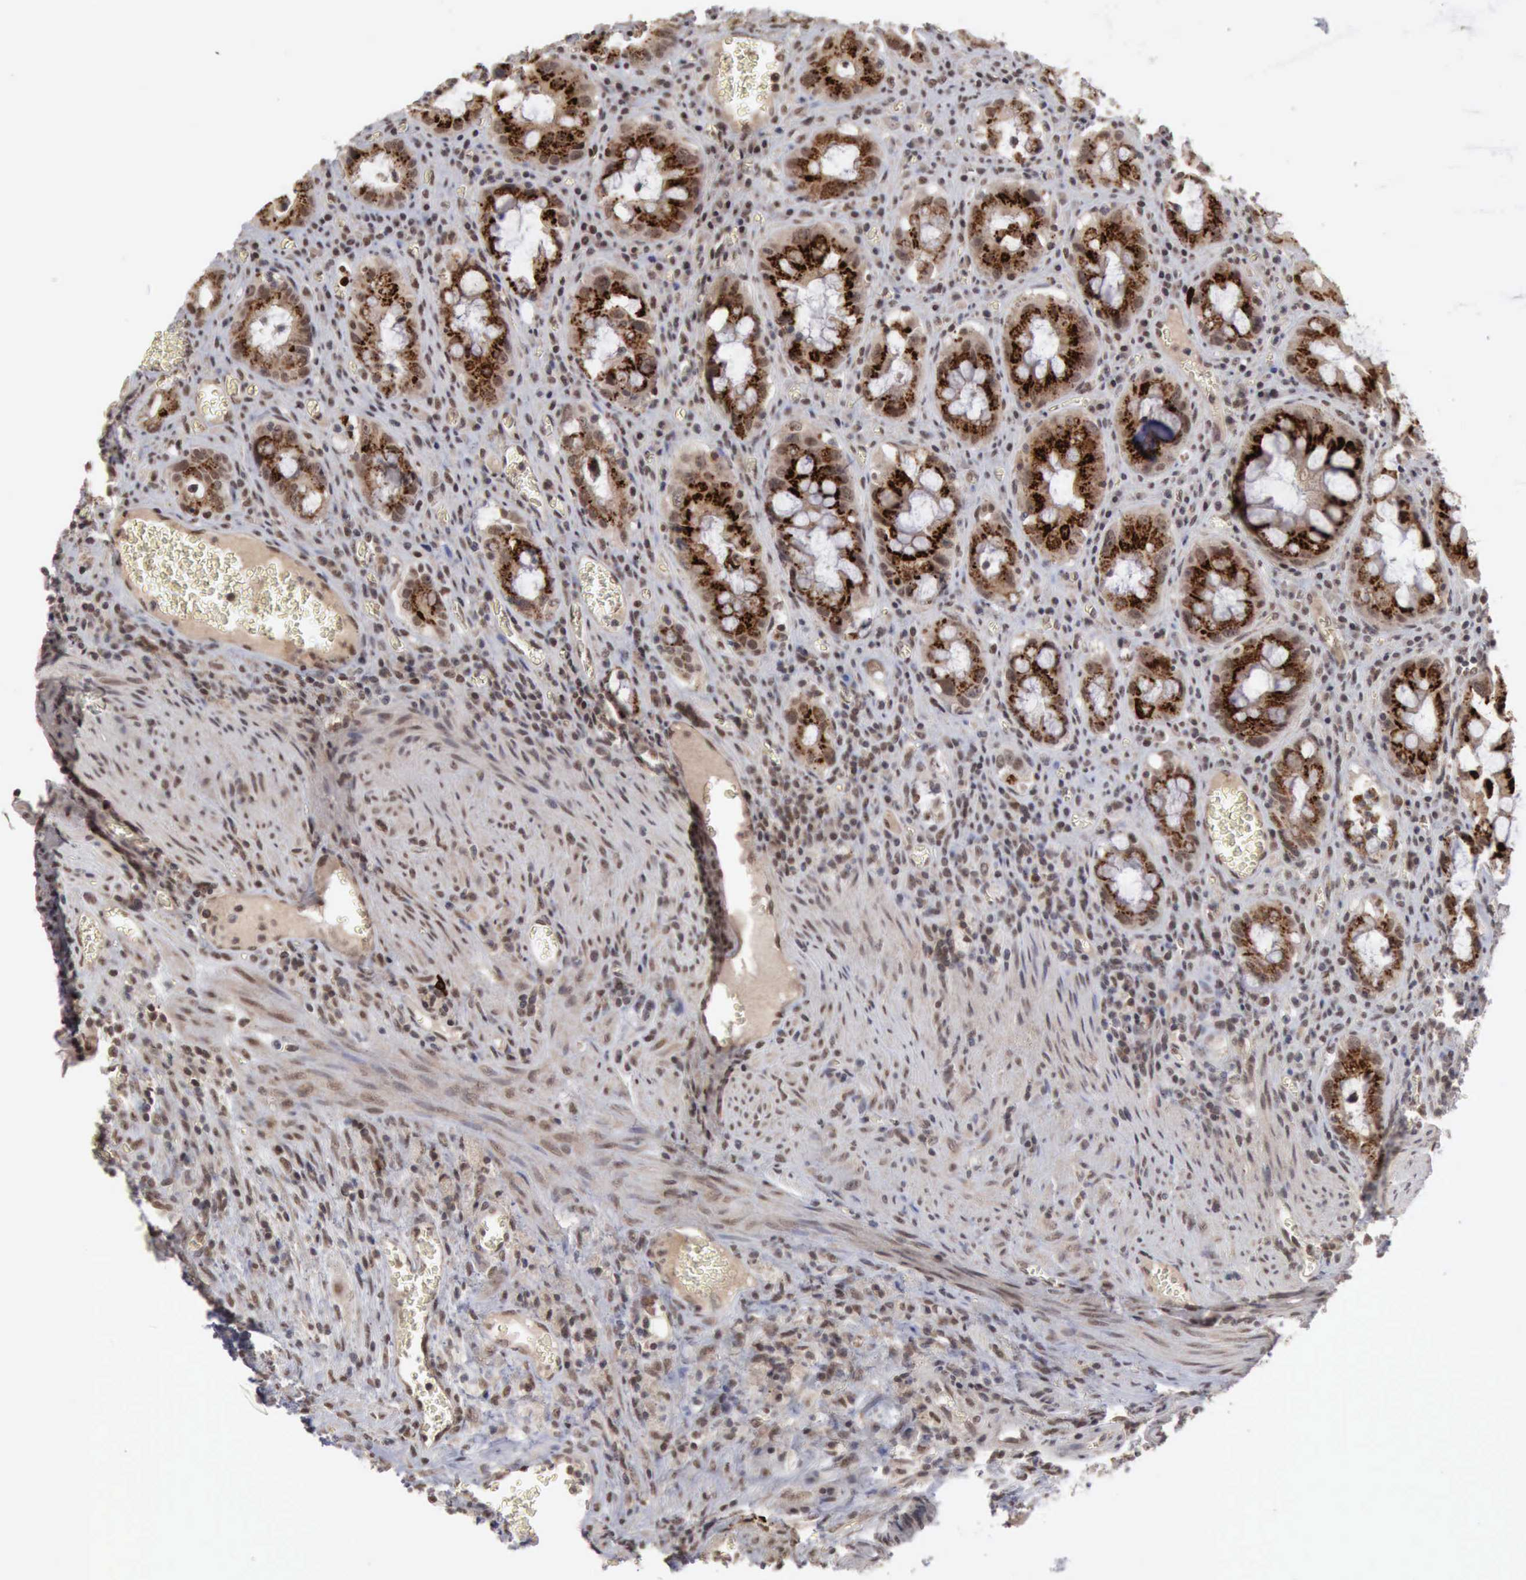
{"staining": {"intensity": "moderate", "quantity": ">75%", "location": "cytoplasmic/membranous,nuclear"}, "tissue": "colorectal cancer", "cell_type": "Tumor cells", "image_type": "cancer", "snomed": [{"axis": "morphology", "description": "Adenocarcinoma, NOS"}, {"axis": "topography", "description": "Rectum"}], "caption": "A photomicrograph of human colorectal cancer stained for a protein reveals moderate cytoplasmic/membranous and nuclear brown staining in tumor cells.", "gene": "CDKN2A", "patient": {"sex": "male", "age": 70}}